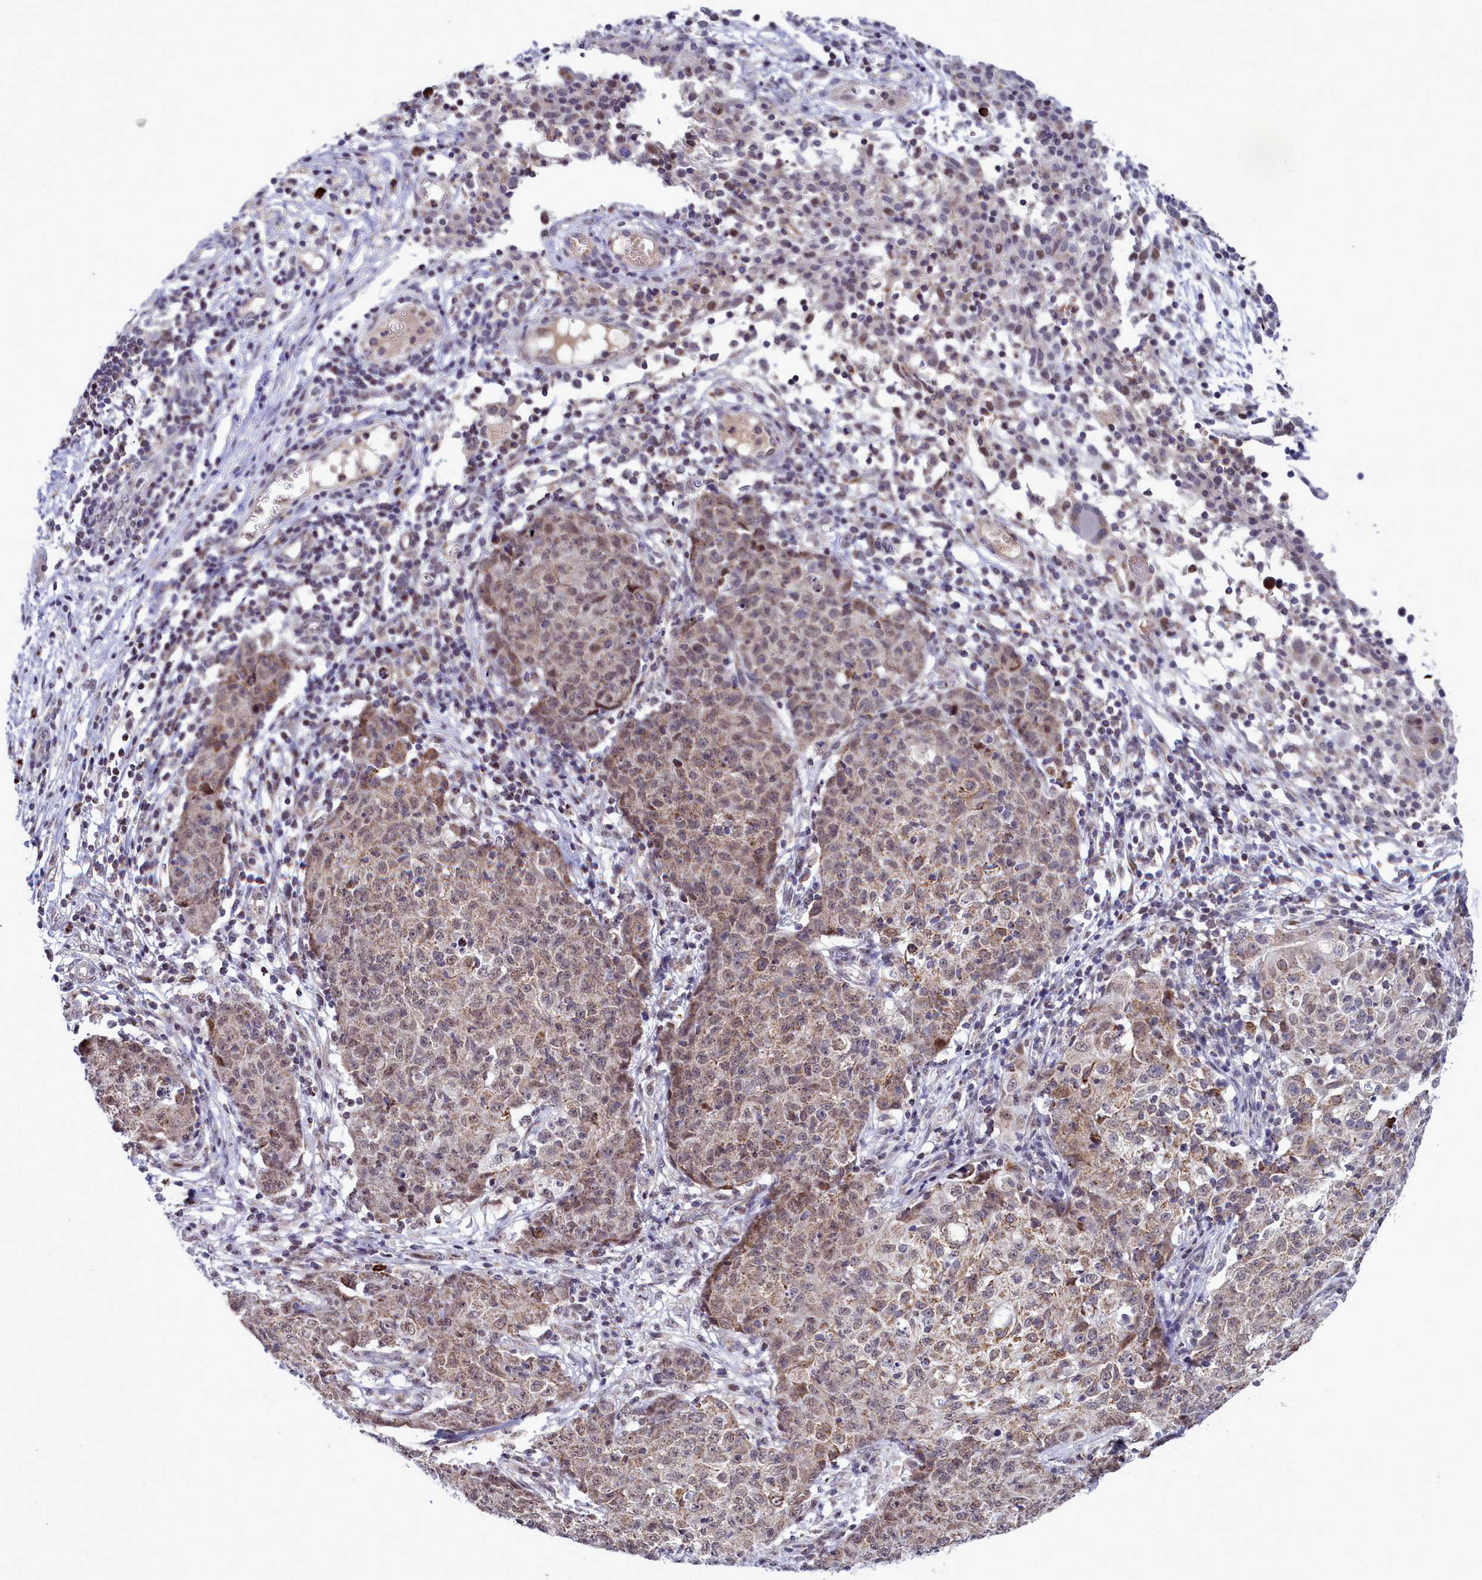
{"staining": {"intensity": "moderate", "quantity": ">75%", "location": "cytoplasmic/membranous,nuclear"}, "tissue": "ovarian cancer", "cell_type": "Tumor cells", "image_type": "cancer", "snomed": [{"axis": "morphology", "description": "Carcinoma, endometroid"}, {"axis": "topography", "description": "Ovary"}], "caption": "IHC of human ovarian cancer (endometroid carcinoma) reveals medium levels of moderate cytoplasmic/membranous and nuclear positivity in approximately >75% of tumor cells. (DAB IHC with brightfield microscopy, high magnification).", "gene": "POM121L2", "patient": {"sex": "female", "age": 42}}